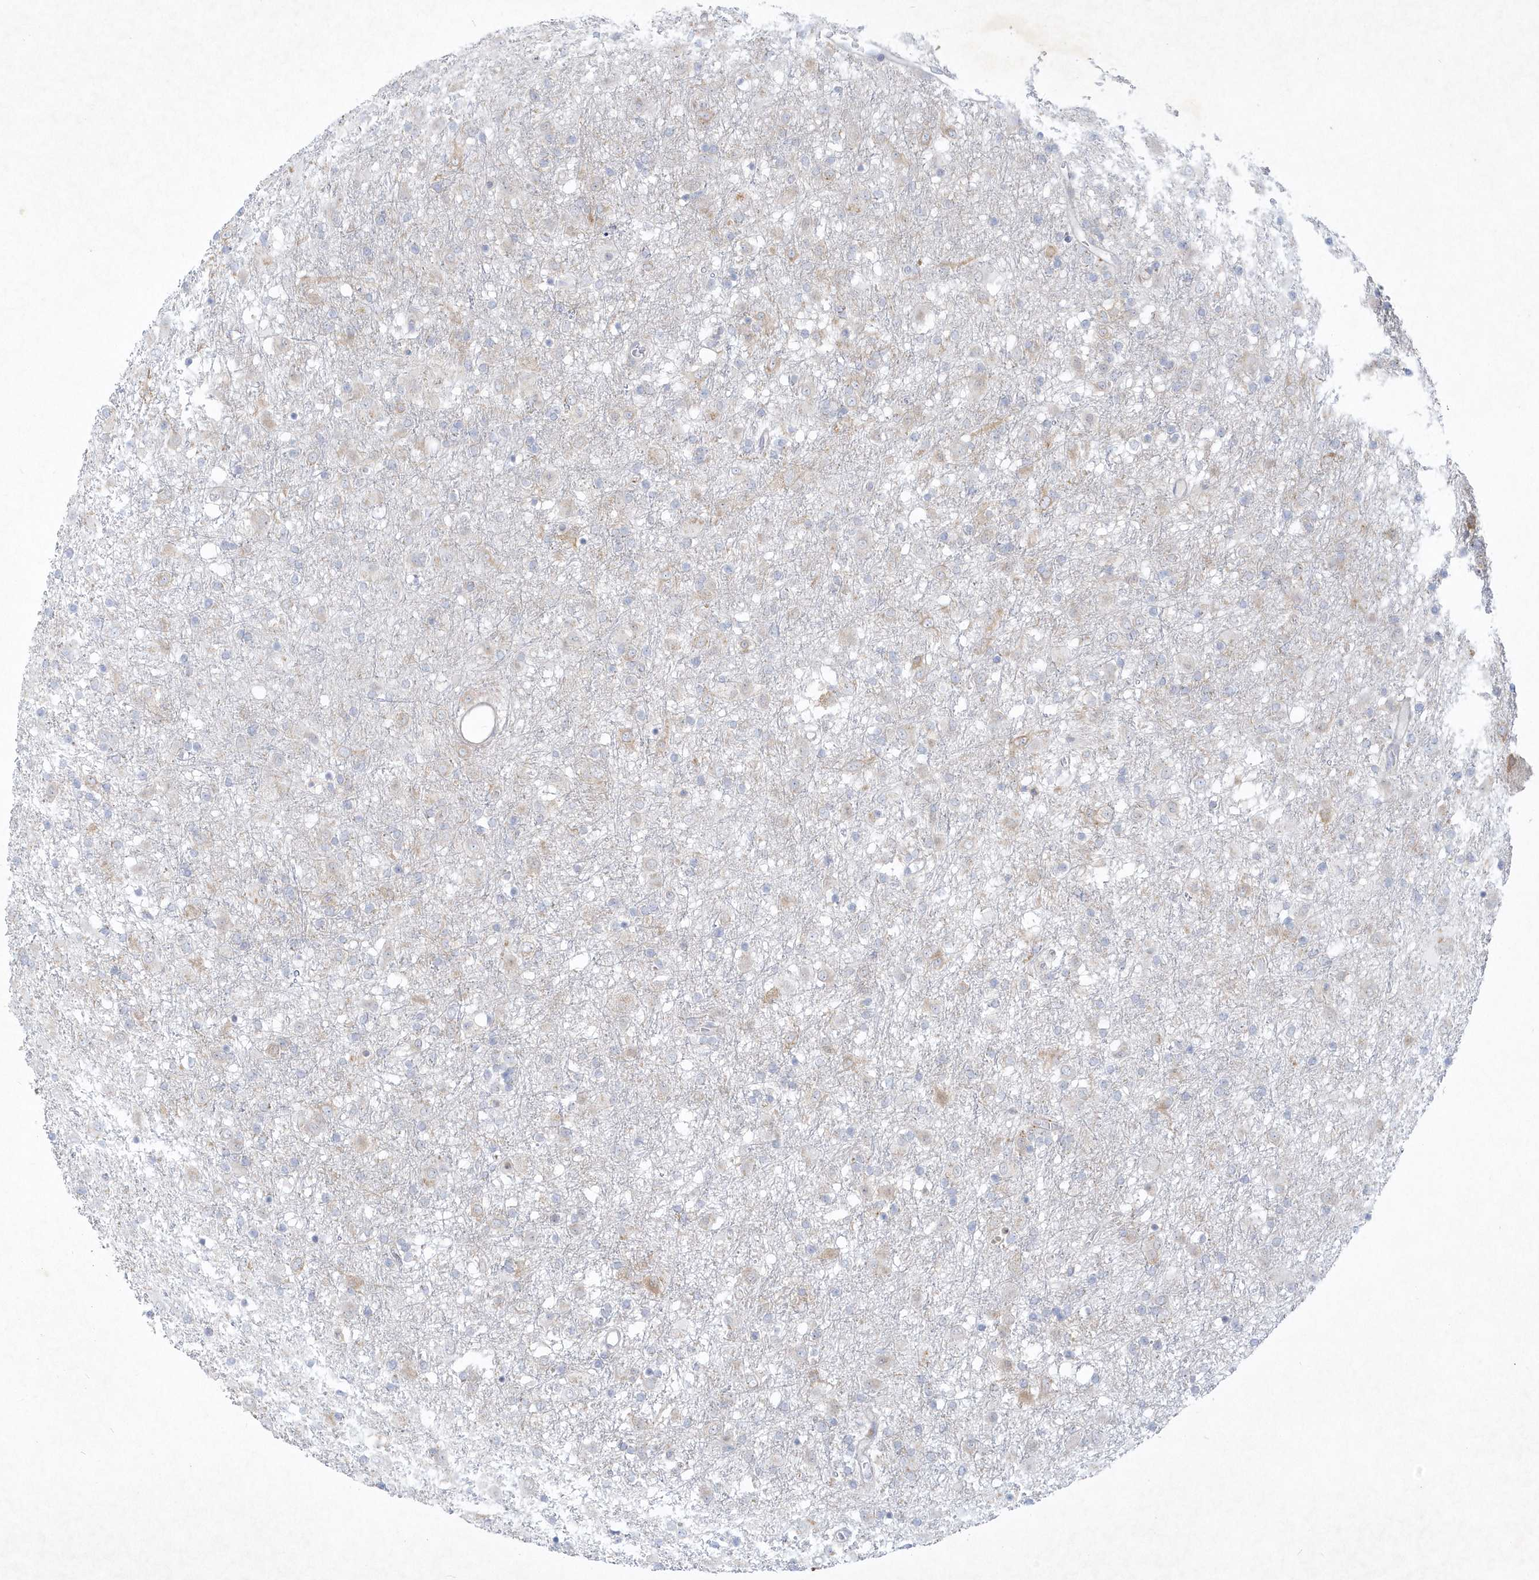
{"staining": {"intensity": "negative", "quantity": "none", "location": "none"}, "tissue": "glioma", "cell_type": "Tumor cells", "image_type": "cancer", "snomed": [{"axis": "morphology", "description": "Glioma, malignant, Low grade"}, {"axis": "topography", "description": "Brain"}], "caption": "IHC of human low-grade glioma (malignant) reveals no expression in tumor cells.", "gene": "LARS1", "patient": {"sex": "male", "age": 65}}